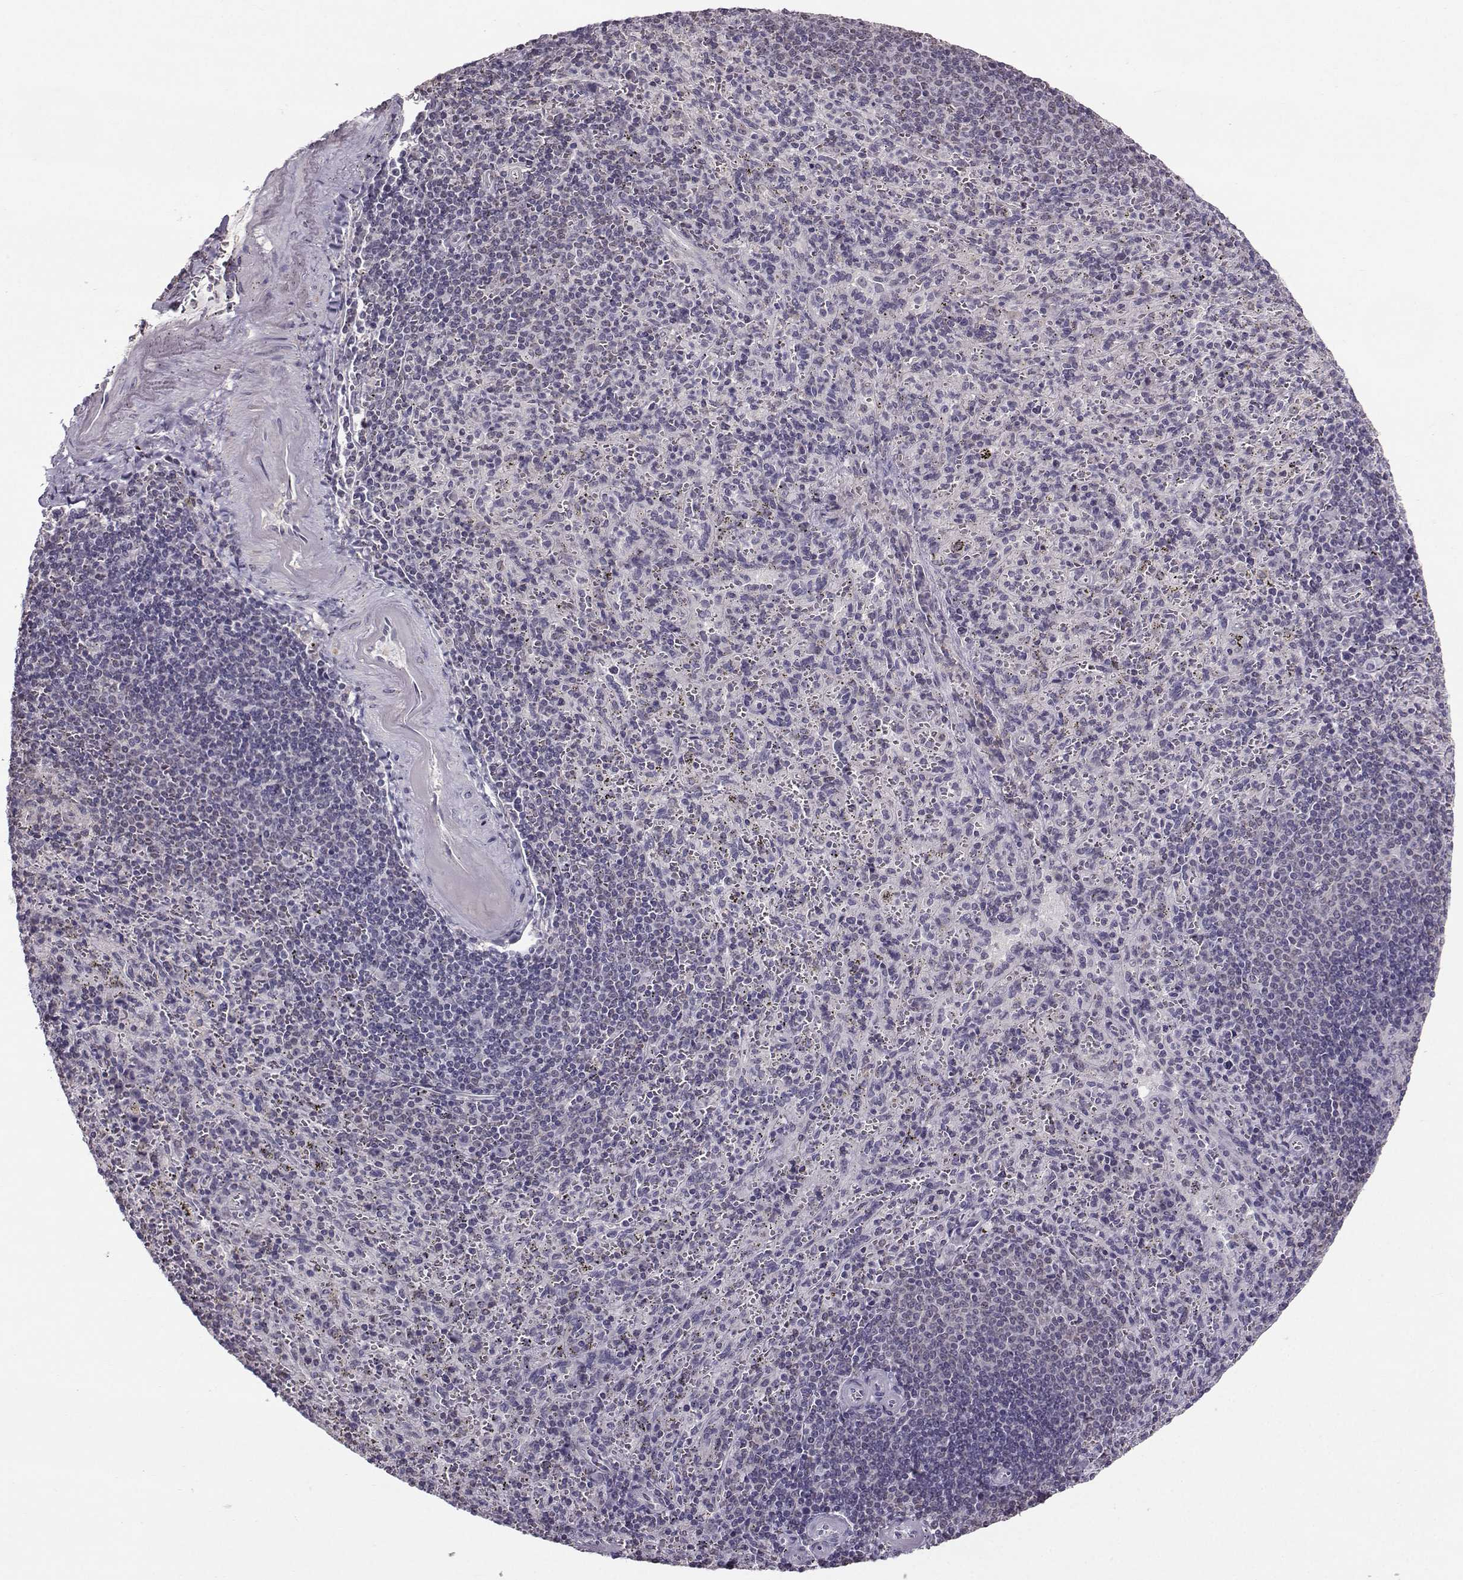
{"staining": {"intensity": "negative", "quantity": "none", "location": "none"}, "tissue": "spleen", "cell_type": "Cells in red pulp", "image_type": "normal", "snomed": [{"axis": "morphology", "description": "Normal tissue, NOS"}, {"axis": "topography", "description": "Spleen"}], "caption": "Immunohistochemical staining of benign human spleen reveals no significant positivity in cells in red pulp. (Immunohistochemistry (ihc), brightfield microscopy, high magnification).", "gene": "TSPYL5", "patient": {"sex": "male", "age": 57}}